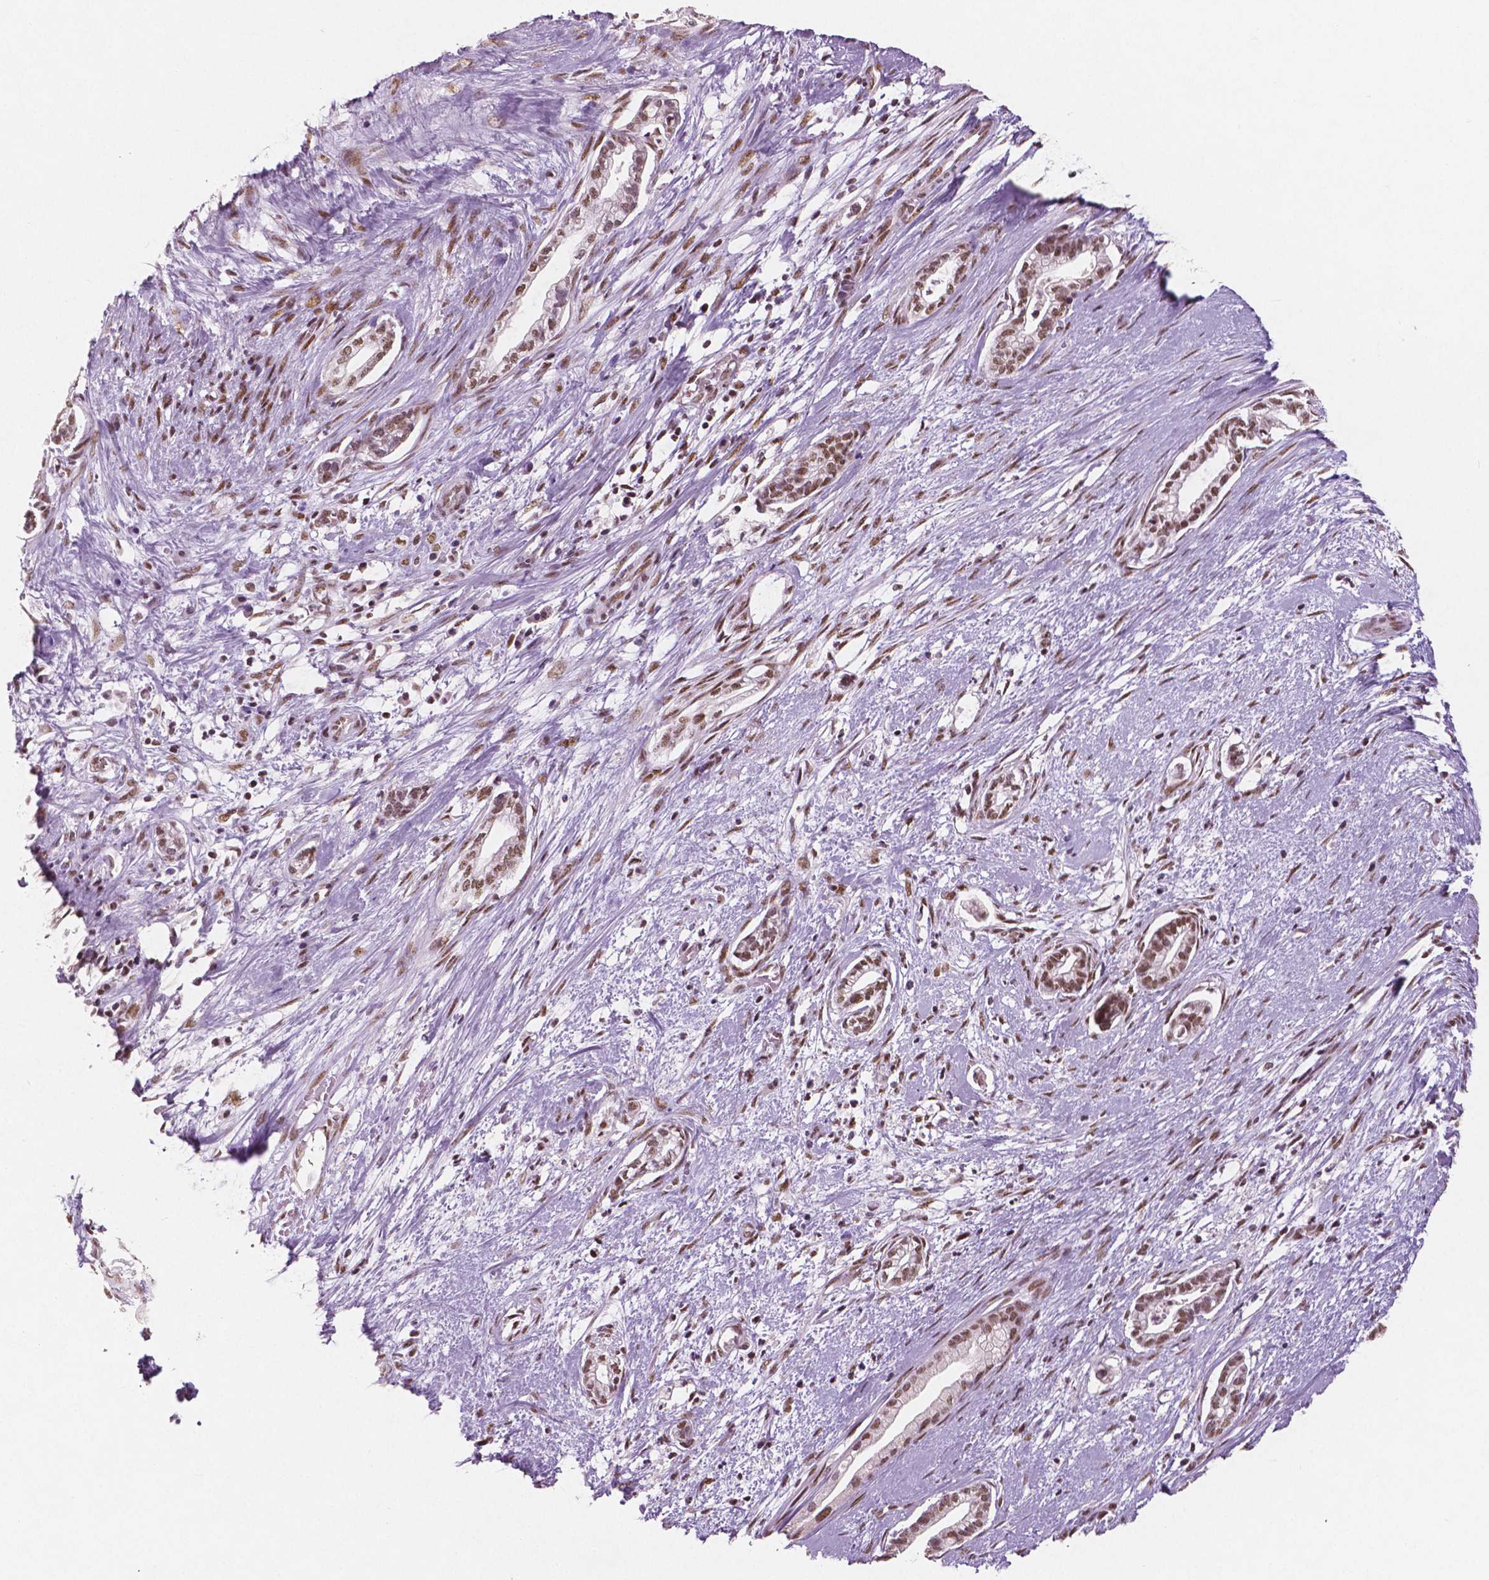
{"staining": {"intensity": "moderate", "quantity": ">75%", "location": "nuclear"}, "tissue": "cervical cancer", "cell_type": "Tumor cells", "image_type": "cancer", "snomed": [{"axis": "morphology", "description": "Adenocarcinoma, NOS"}, {"axis": "topography", "description": "Cervix"}], "caption": "Protein expression analysis of adenocarcinoma (cervical) shows moderate nuclear staining in about >75% of tumor cells.", "gene": "BRD4", "patient": {"sex": "female", "age": 62}}